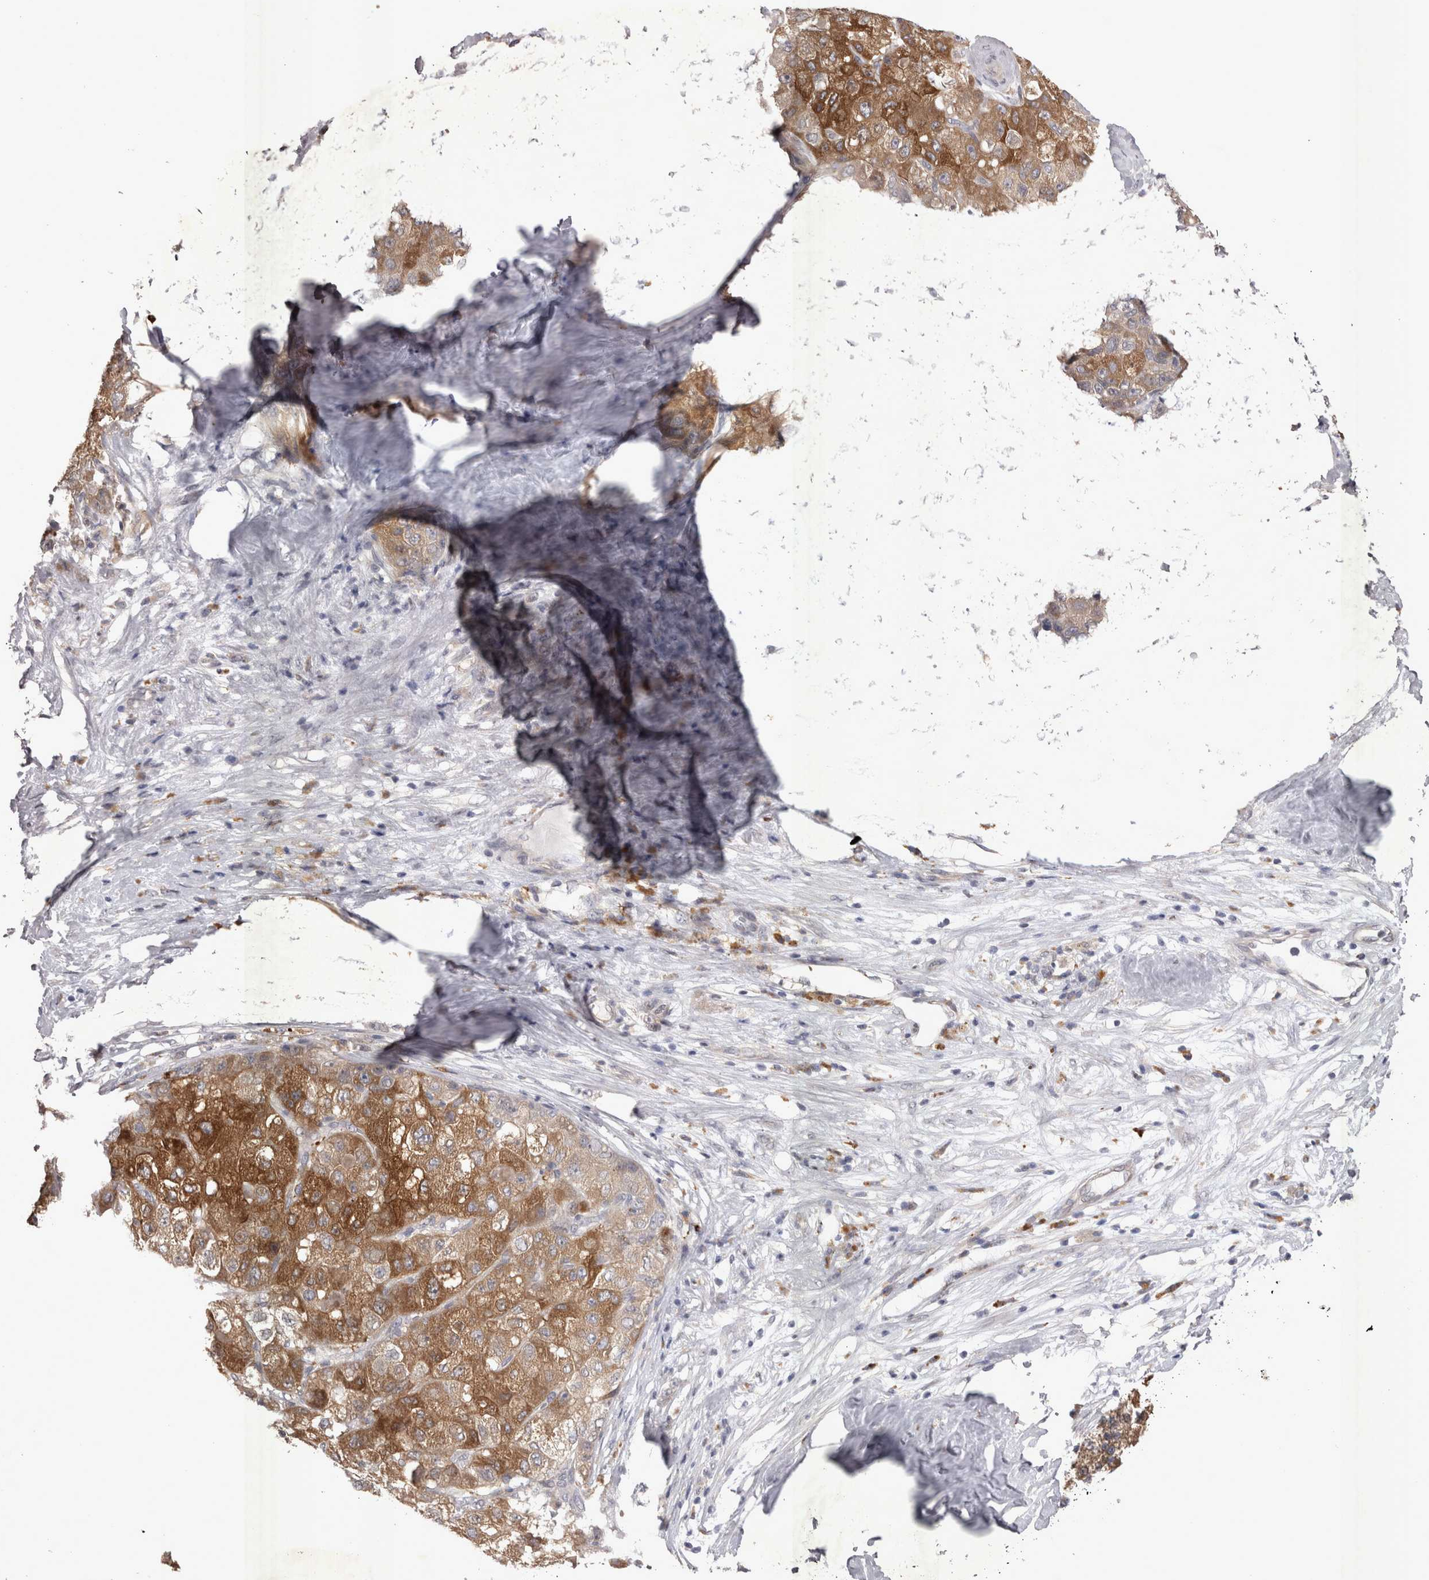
{"staining": {"intensity": "moderate", "quantity": ">75%", "location": "cytoplasmic/membranous"}, "tissue": "liver cancer", "cell_type": "Tumor cells", "image_type": "cancer", "snomed": [{"axis": "morphology", "description": "Carcinoma, Hepatocellular, NOS"}, {"axis": "topography", "description": "Liver"}], "caption": "Immunohistochemical staining of human liver cancer (hepatocellular carcinoma) reveals medium levels of moderate cytoplasmic/membranous protein expression in approximately >75% of tumor cells.", "gene": "CTBS", "patient": {"sex": "male", "age": 80}}